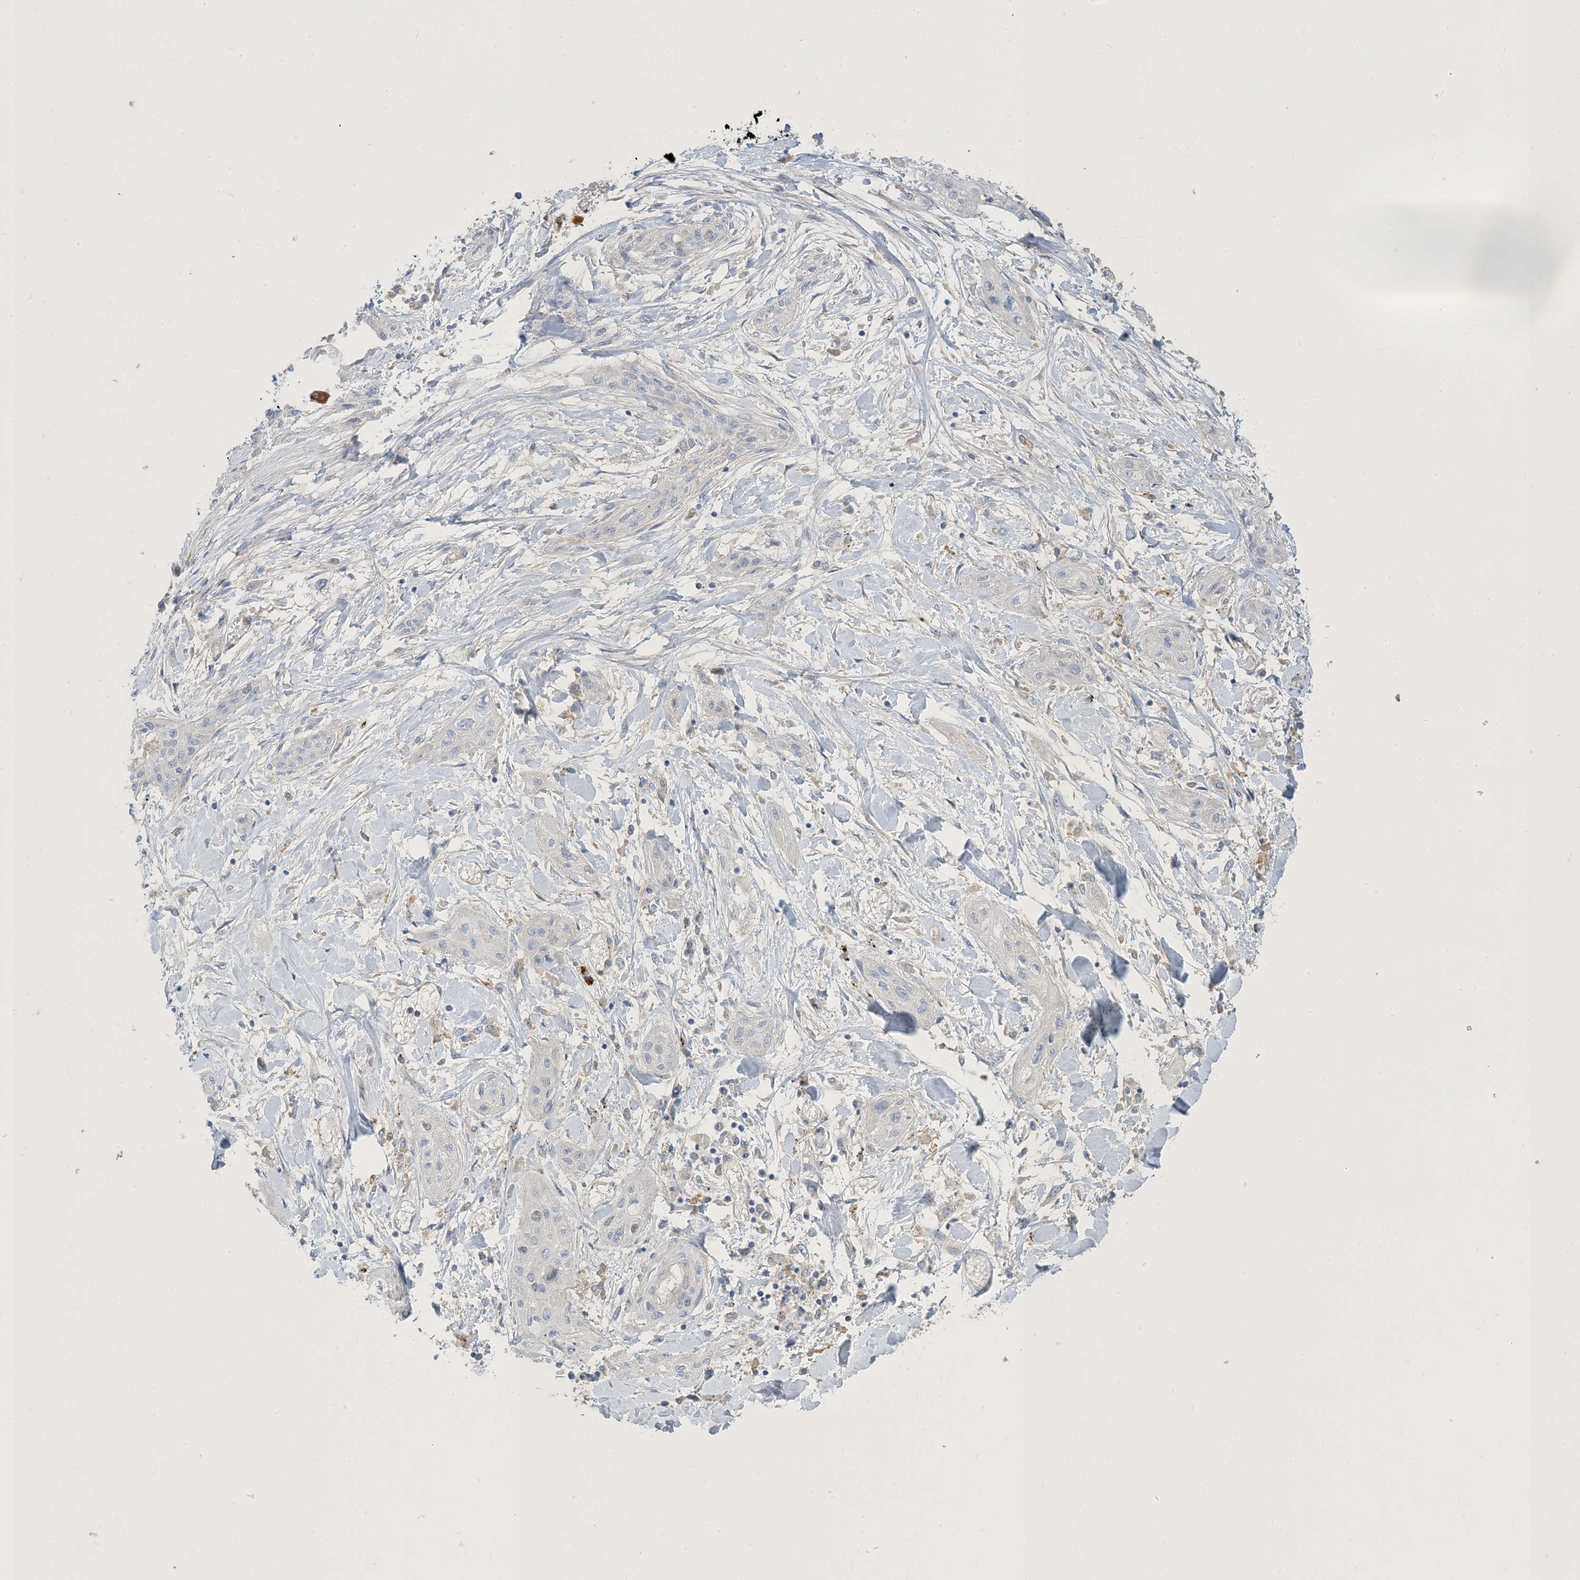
{"staining": {"intensity": "negative", "quantity": "none", "location": "none"}, "tissue": "lung cancer", "cell_type": "Tumor cells", "image_type": "cancer", "snomed": [{"axis": "morphology", "description": "Squamous cell carcinoma, NOS"}, {"axis": "topography", "description": "Lung"}], "caption": "IHC micrograph of lung squamous cell carcinoma stained for a protein (brown), which reveals no expression in tumor cells. (DAB (3,3'-diaminobenzidine) immunohistochemistry (IHC), high magnification).", "gene": "PEAR1", "patient": {"sex": "female", "age": 47}}